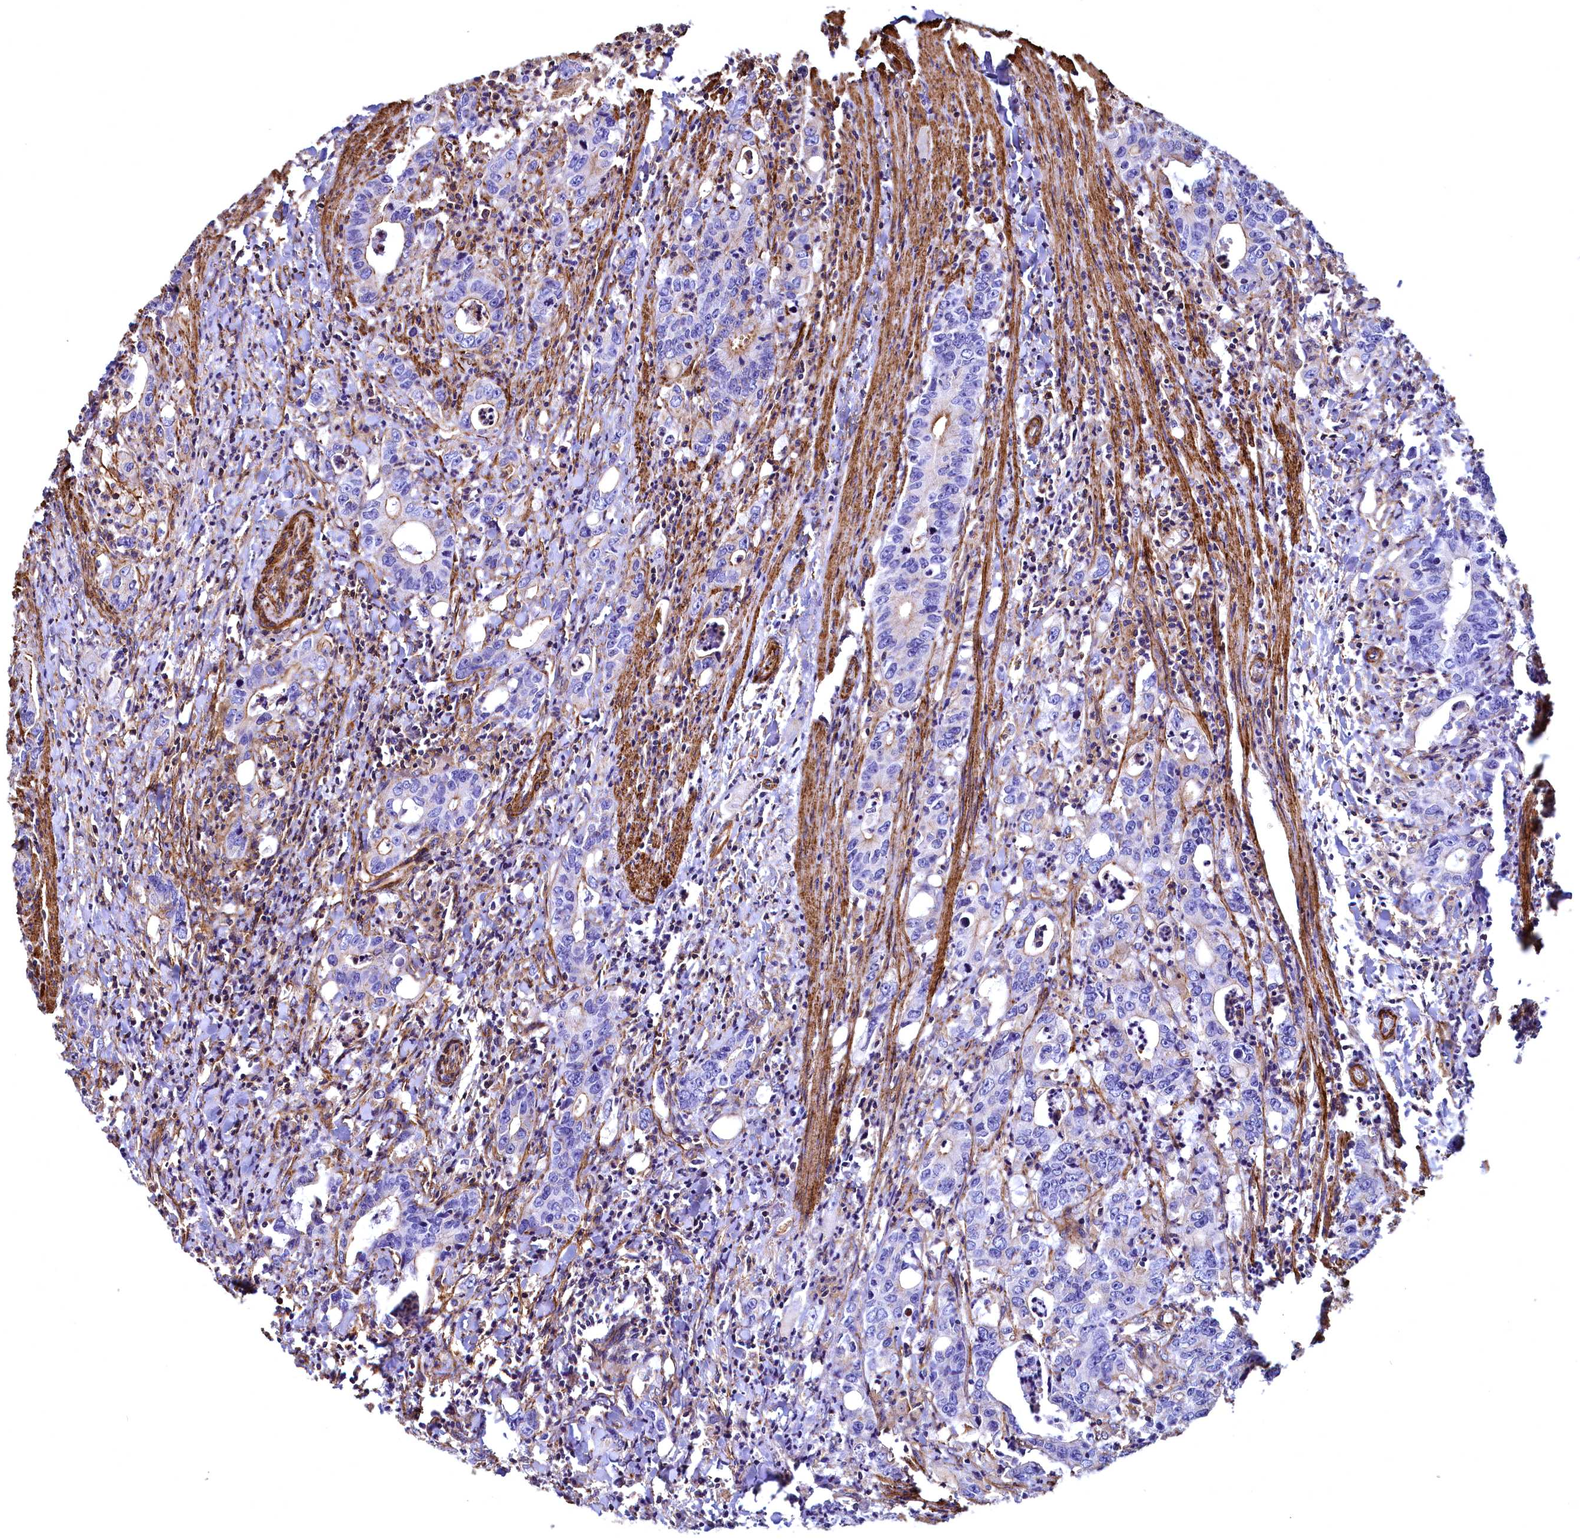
{"staining": {"intensity": "moderate", "quantity": "<25%", "location": "cytoplasmic/membranous"}, "tissue": "colorectal cancer", "cell_type": "Tumor cells", "image_type": "cancer", "snomed": [{"axis": "morphology", "description": "Adenocarcinoma, NOS"}, {"axis": "topography", "description": "Colon"}], "caption": "Human colorectal adenocarcinoma stained with a protein marker demonstrates moderate staining in tumor cells.", "gene": "THBS1", "patient": {"sex": "female", "age": 75}}